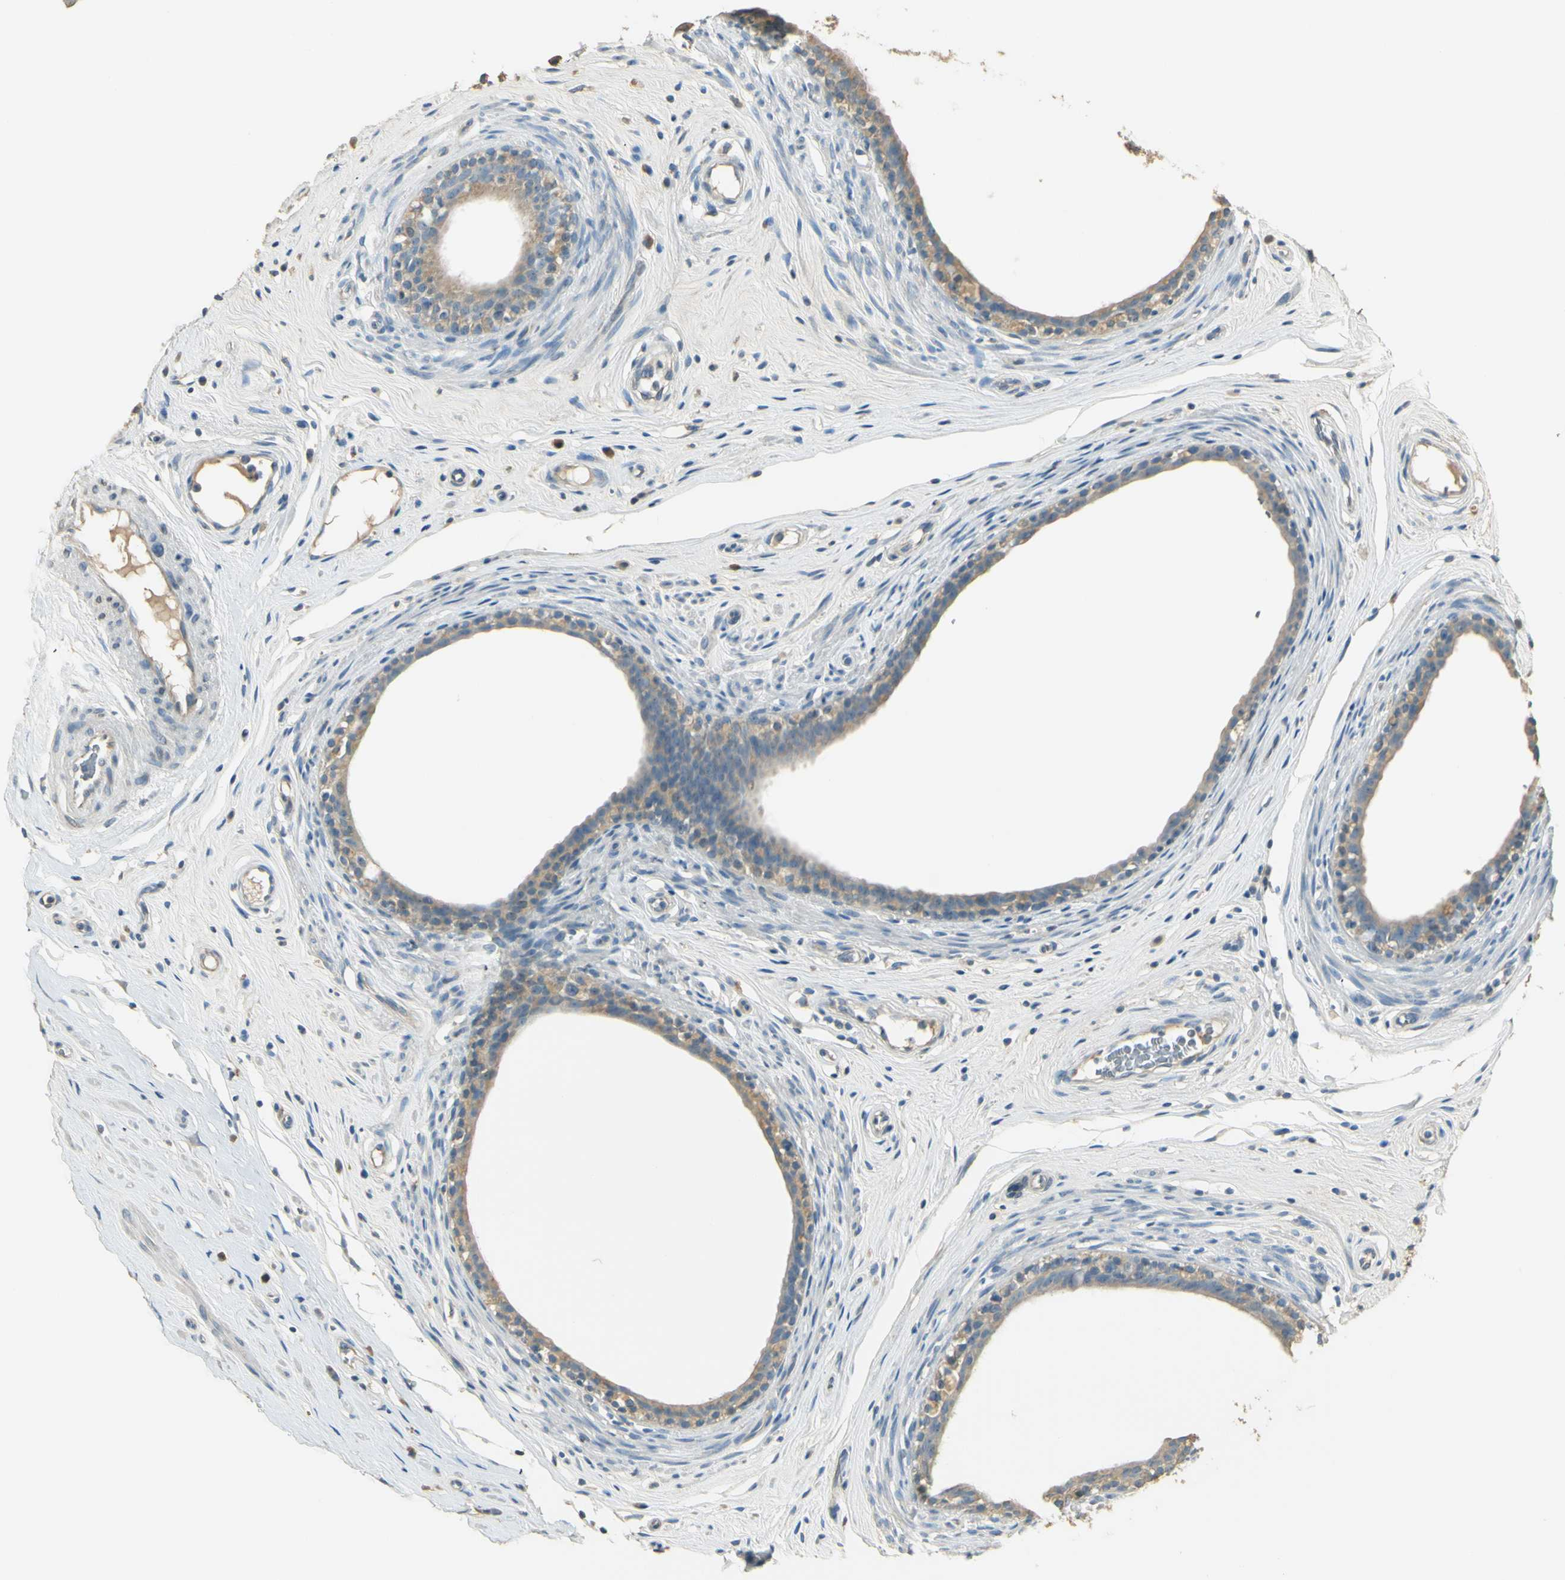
{"staining": {"intensity": "weak", "quantity": "25%-75%", "location": "cytoplasmic/membranous"}, "tissue": "epididymis", "cell_type": "Glandular cells", "image_type": "normal", "snomed": [{"axis": "morphology", "description": "Normal tissue, NOS"}, {"axis": "morphology", "description": "Inflammation, NOS"}, {"axis": "topography", "description": "Epididymis"}], "caption": "Immunohistochemistry (DAB (3,3'-diaminobenzidine)) staining of benign epididymis demonstrates weak cytoplasmic/membranous protein expression in approximately 25%-75% of glandular cells. The protein of interest is stained brown, and the nuclei are stained in blue (DAB IHC with brightfield microscopy, high magnification).", "gene": "UXS1", "patient": {"sex": "male", "age": 84}}